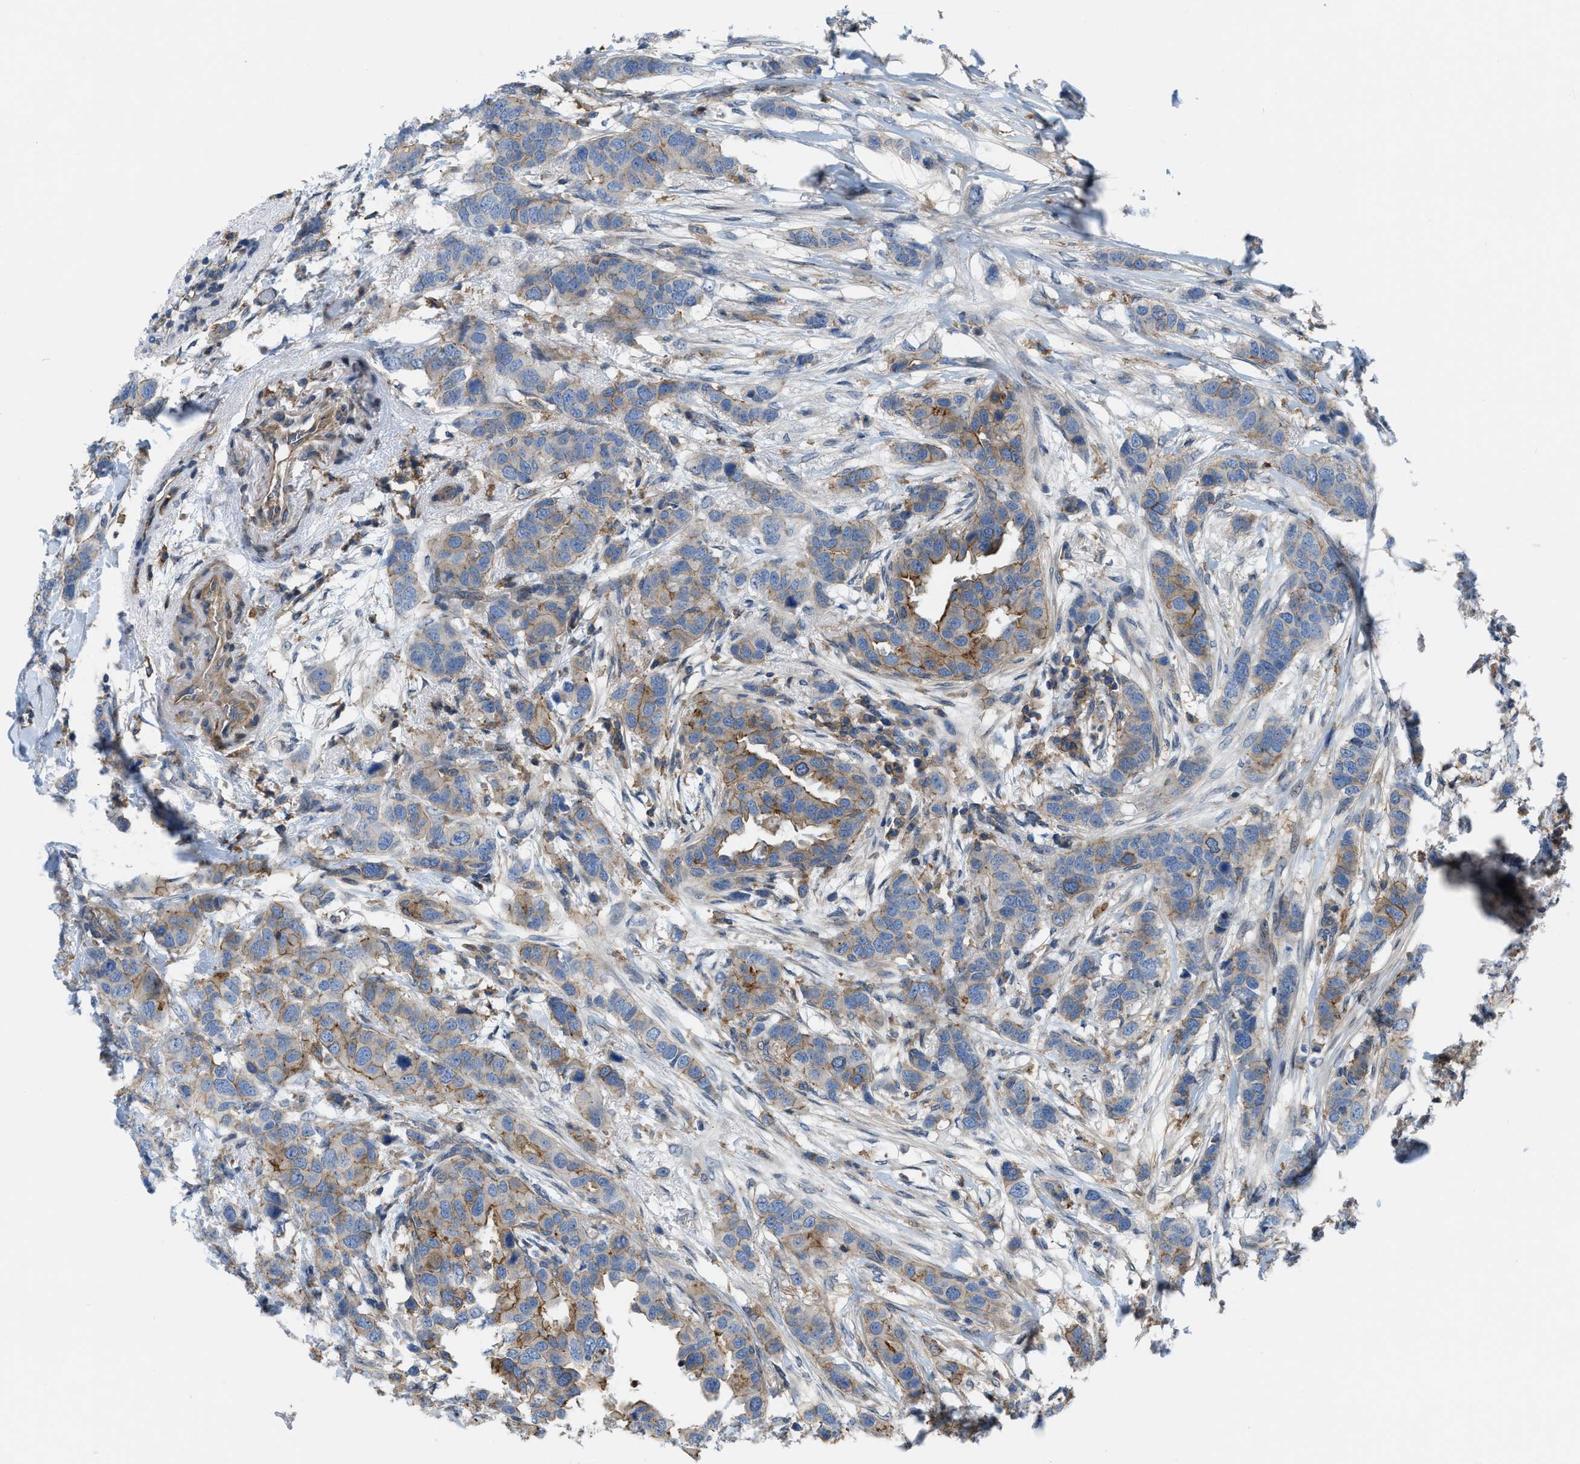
{"staining": {"intensity": "weak", "quantity": ">75%", "location": "cytoplasmic/membranous"}, "tissue": "breast cancer", "cell_type": "Tumor cells", "image_type": "cancer", "snomed": [{"axis": "morphology", "description": "Duct carcinoma"}, {"axis": "topography", "description": "Breast"}], "caption": "Tumor cells reveal low levels of weak cytoplasmic/membranous staining in approximately >75% of cells in human breast cancer (intraductal carcinoma). (brown staining indicates protein expression, while blue staining denotes nuclei).", "gene": "MYO18A", "patient": {"sex": "female", "age": 50}}